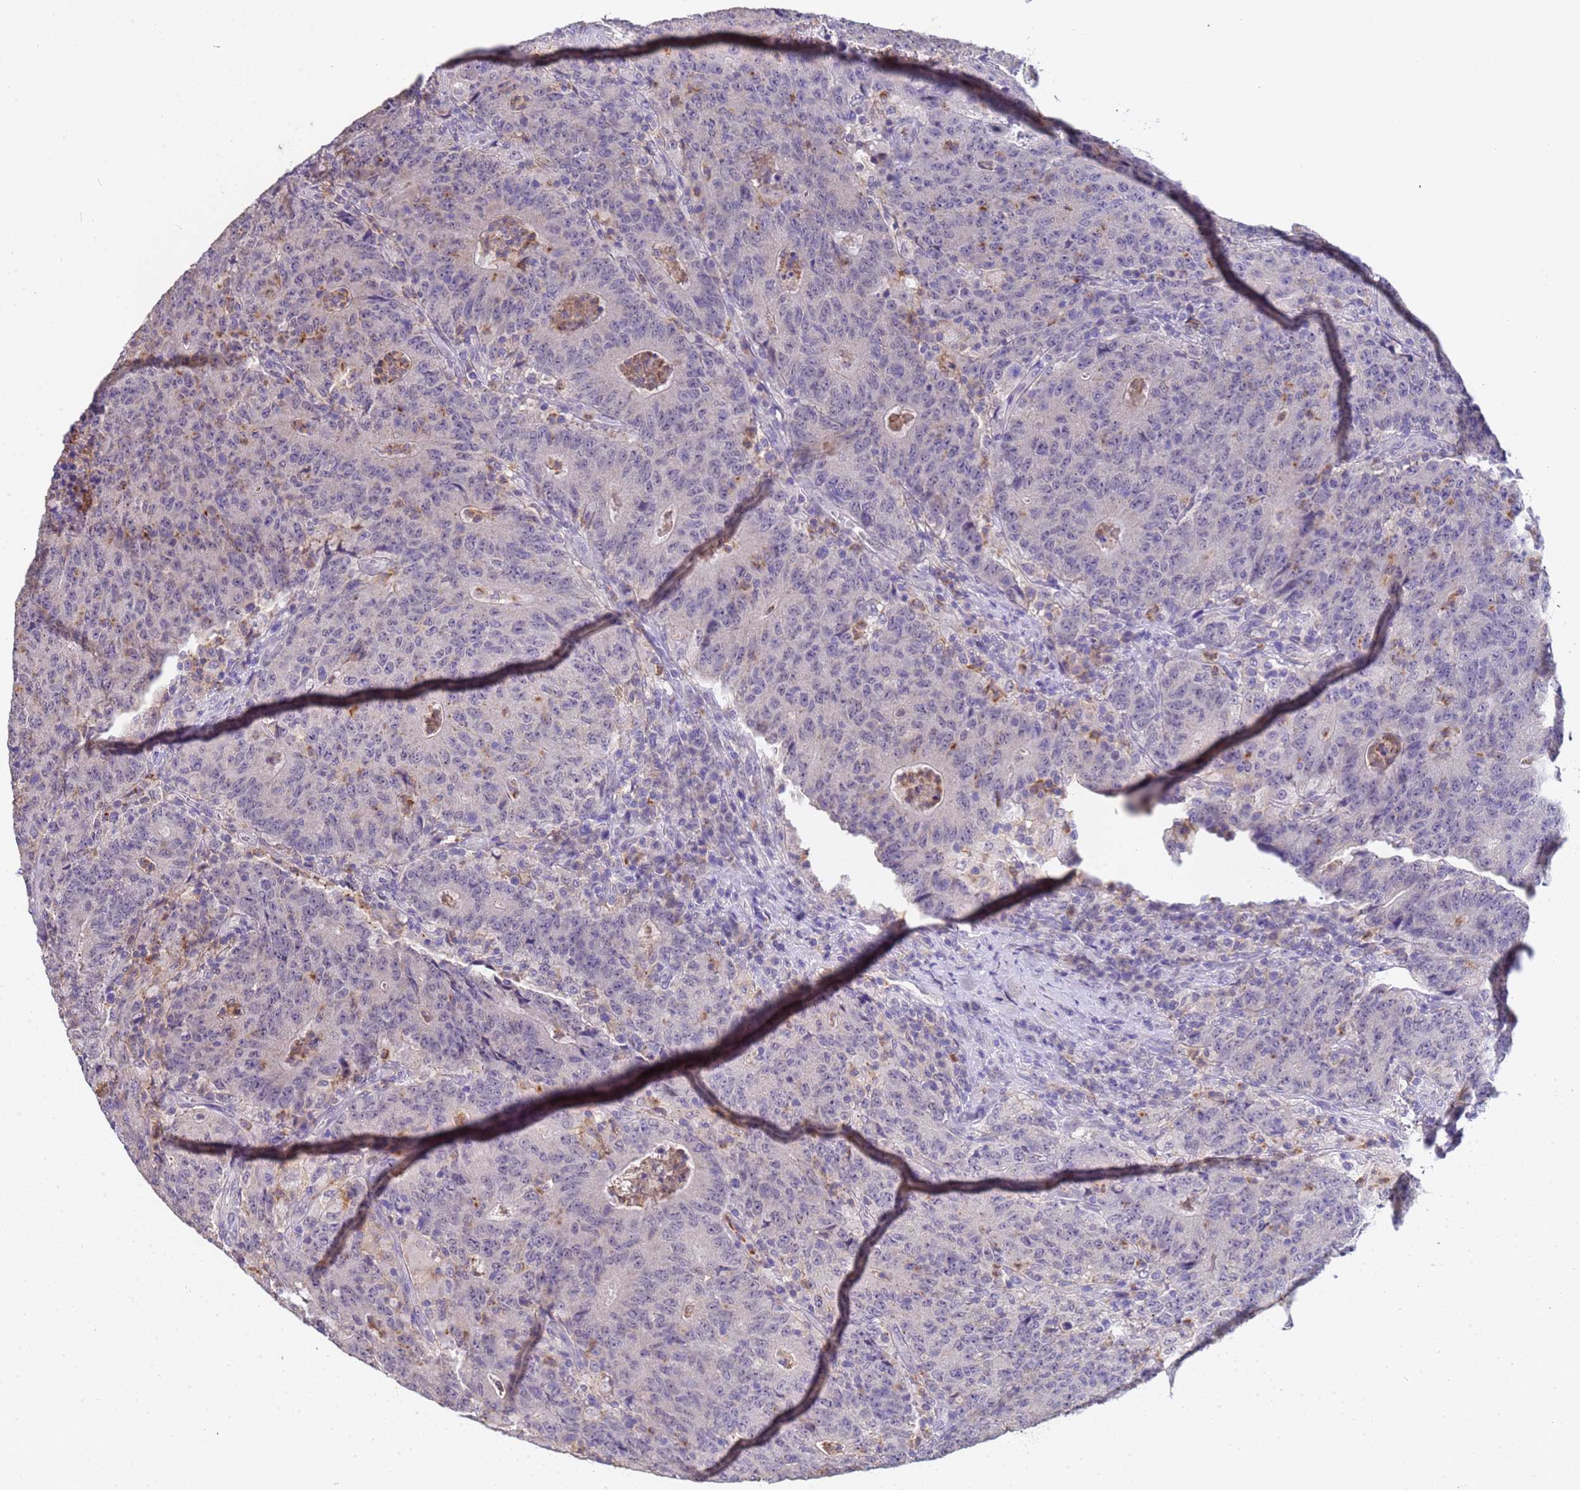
{"staining": {"intensity": "negative", "quantity": "none", "location": "none"}, "tissue": "colorectal cancer", "cell_type": "Tumor cells", "image_type": "cancer", "snomed": [{"axis": "morphology", "description": "Adenocarcinoma, NOS"}, {"axis": "topography", "description": "Colon"}], "caption": "Histopathology image shows no protein positivity in tumor cells of colorectal cancer tissue. (DAB (3,3'-diaminobenzidine) immunohistochemistry, high magnification).", "gene": "ZNF248", "patient": {"sex": "female", "age": 75}}